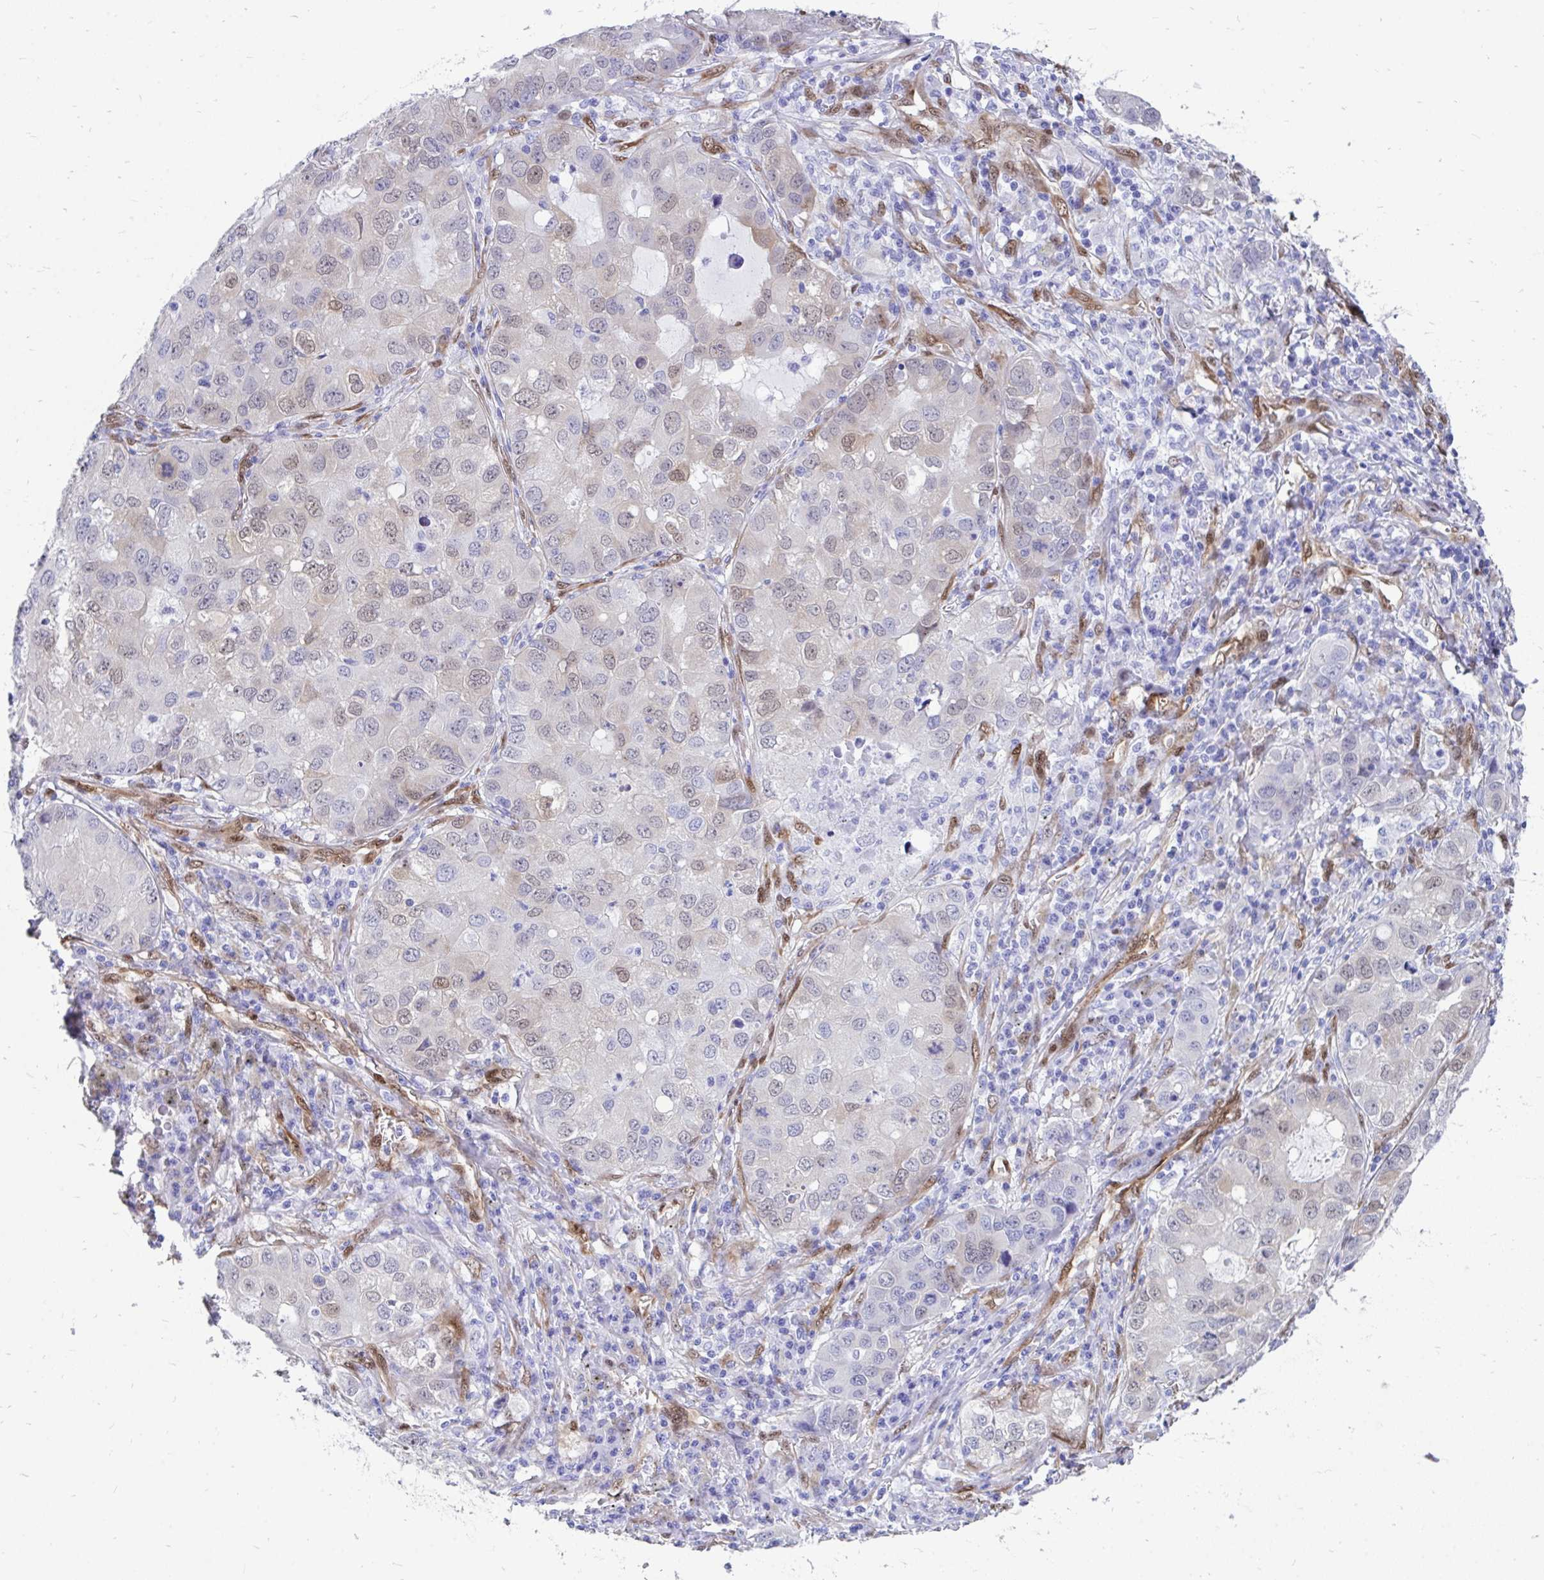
{"staining": {"intensity": "weak", "quantity": "<25%", "location": "nuclear"}, "tissue": "lung cancer", "cell_type": "Tumor cells", "image_type": "cancer", "snomed": [{"axis": "morphology", "description": "Normal morphology"}, {"axis": "morphology", "description": "Adenocarcinoma, NOS"}, {"axis": "topography", "description": "Lymph node"}, {"axis": "topography", "description": "Lung"}], "caption": "High magnification brightfield microscopy of lung cancer (adenocarcinoma) stained with DAB (3,3'-diaminobenzidine) (brown) and counterstained with hematoxylin (blue): tumor cells show no significant positivity. (DAB immunohistochemistry (IHC) visualized using brightfield microscopy, high magnification).", "gene": "RBPMS", "patient": {"sex": "female", "age": 51}}